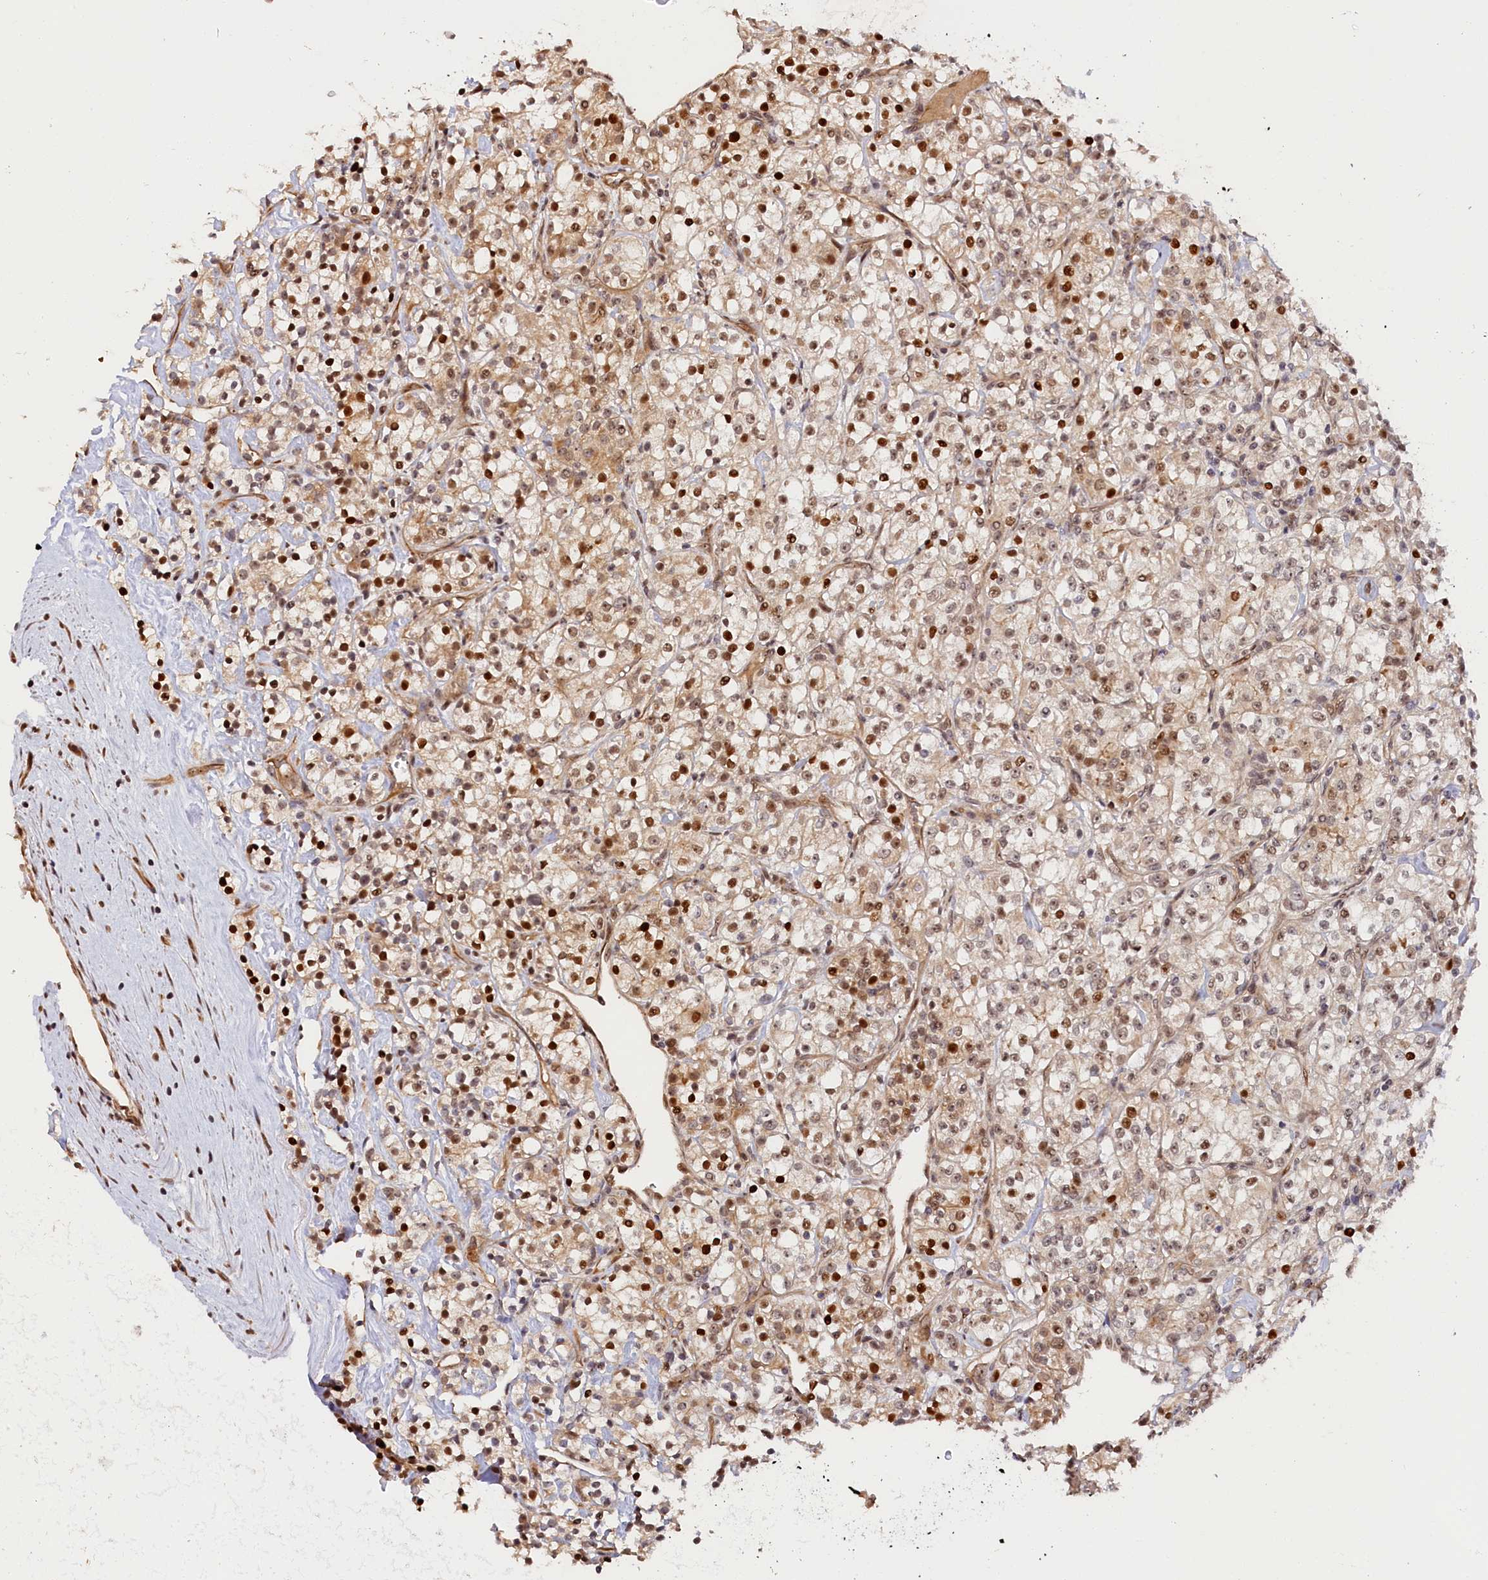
{"staining": {"intensity": "strong", "quantity": "25%-75%", "location": "cytoplasmic/membranous,nuclear"}, "tissue": "renal cancer", "cell_type": "Tumor cells", "image_type": "cancer", "snomed": [{"axis": "morphology", "description": "Adenocarcinoma, NOS"}, {"axis": "topography", "description": "Kidney"}], "caption": "IHC of human adenocarcinoma (renal) demonstrates high levels of strong cytoplasmic/membranous and nuclear expression in about 25%-75% of tumor cells.", "gene": "ANKRD24", "patient": {"sex": "male", "age": 77}}